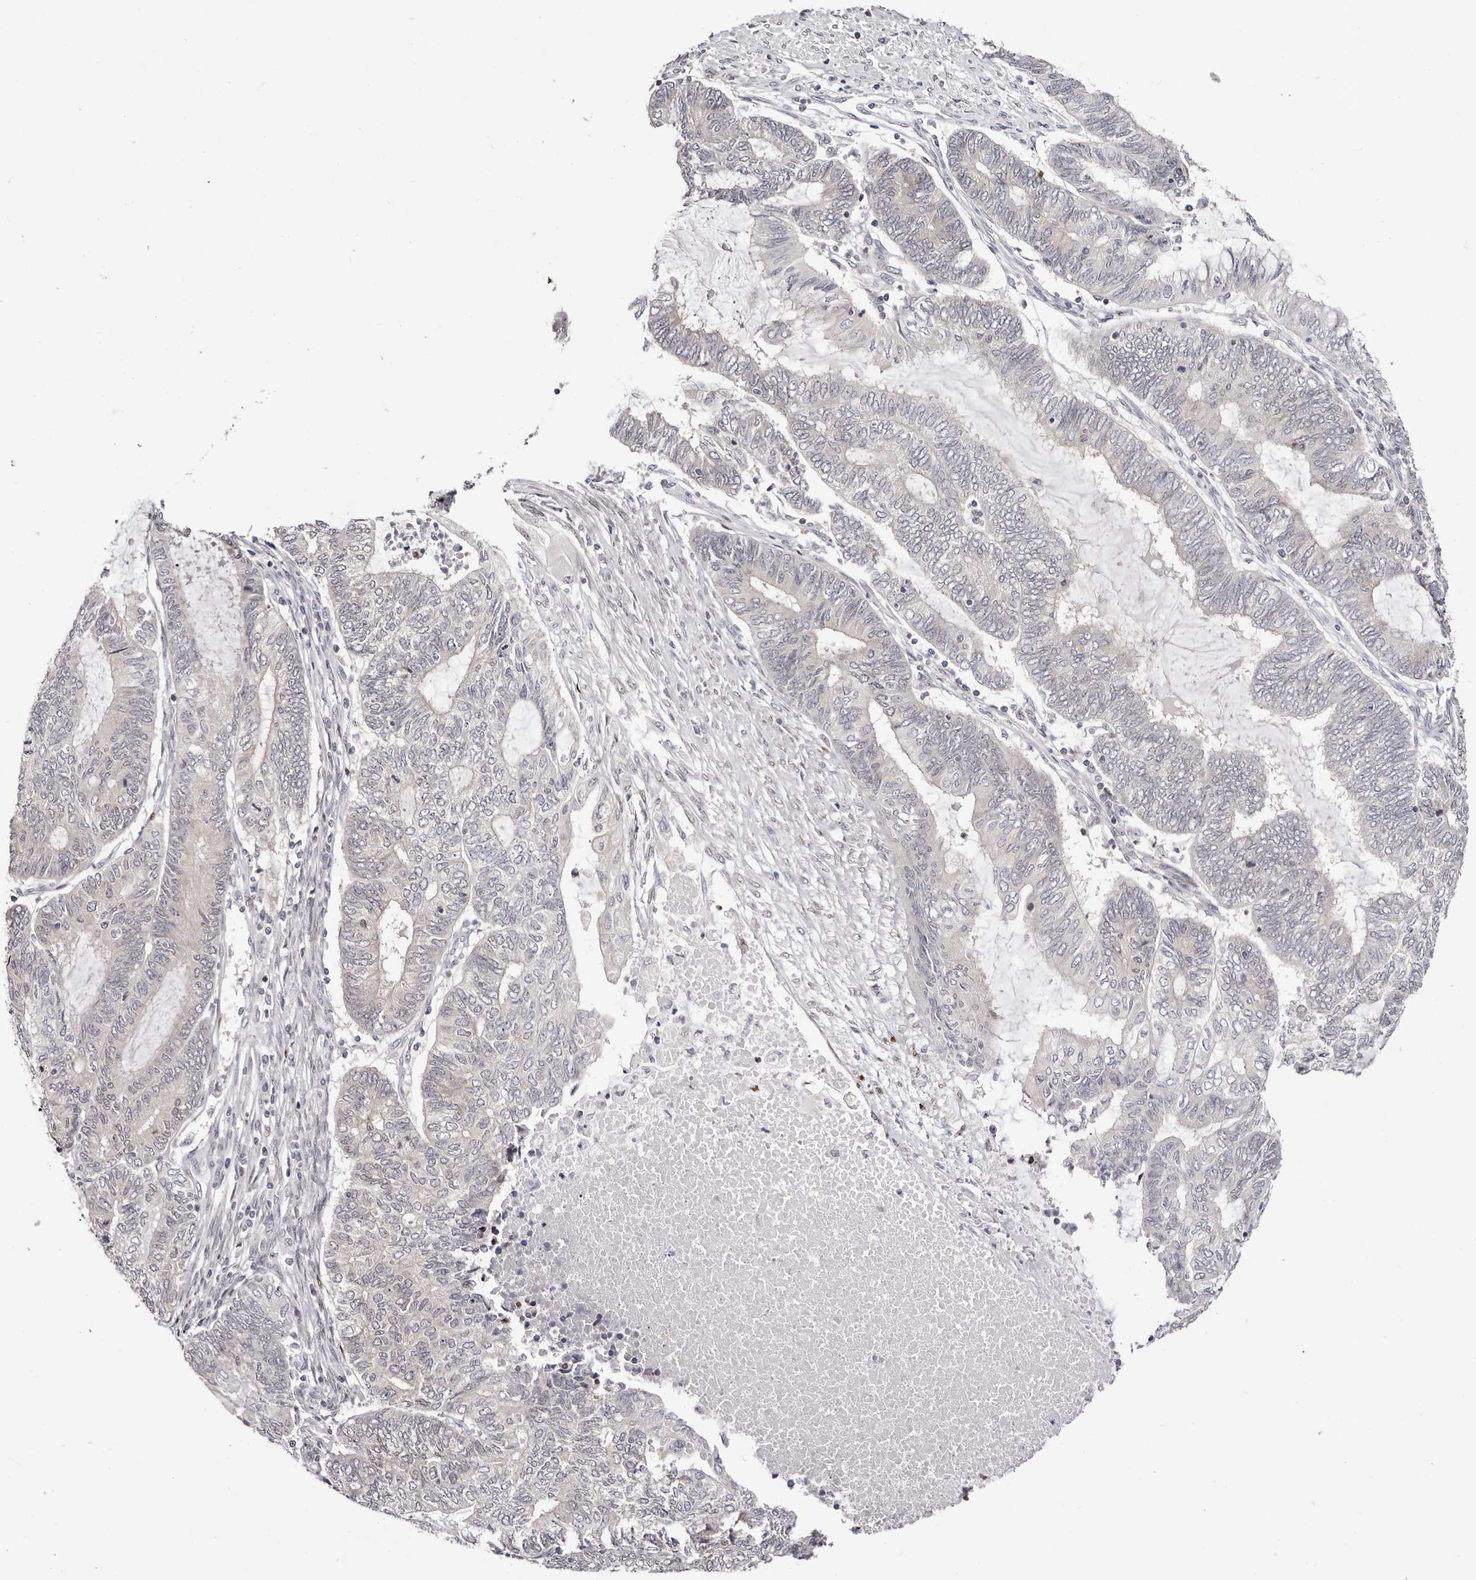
{"staining": {"intensity": "negative", "quantity": "none", "location": "none"}, "tissue": "endometrial cancer", "cell_type": "Tumor cells", "image_type": "cancer", "snomed": [{"axis": "morphology", "description": "Adenocarcinoma, NOS"}, {"axis": "topography", "description": "Uterus"}, {"axis": "topography", "description": "Endometrium"}], "caption": "Endometrial cancer (adenocarcinoma) stained for a protein using IHC demonstrates no positivity tumor cells.", "gene": "NUP153", "patient": {"sex": "female", "age": 70}}